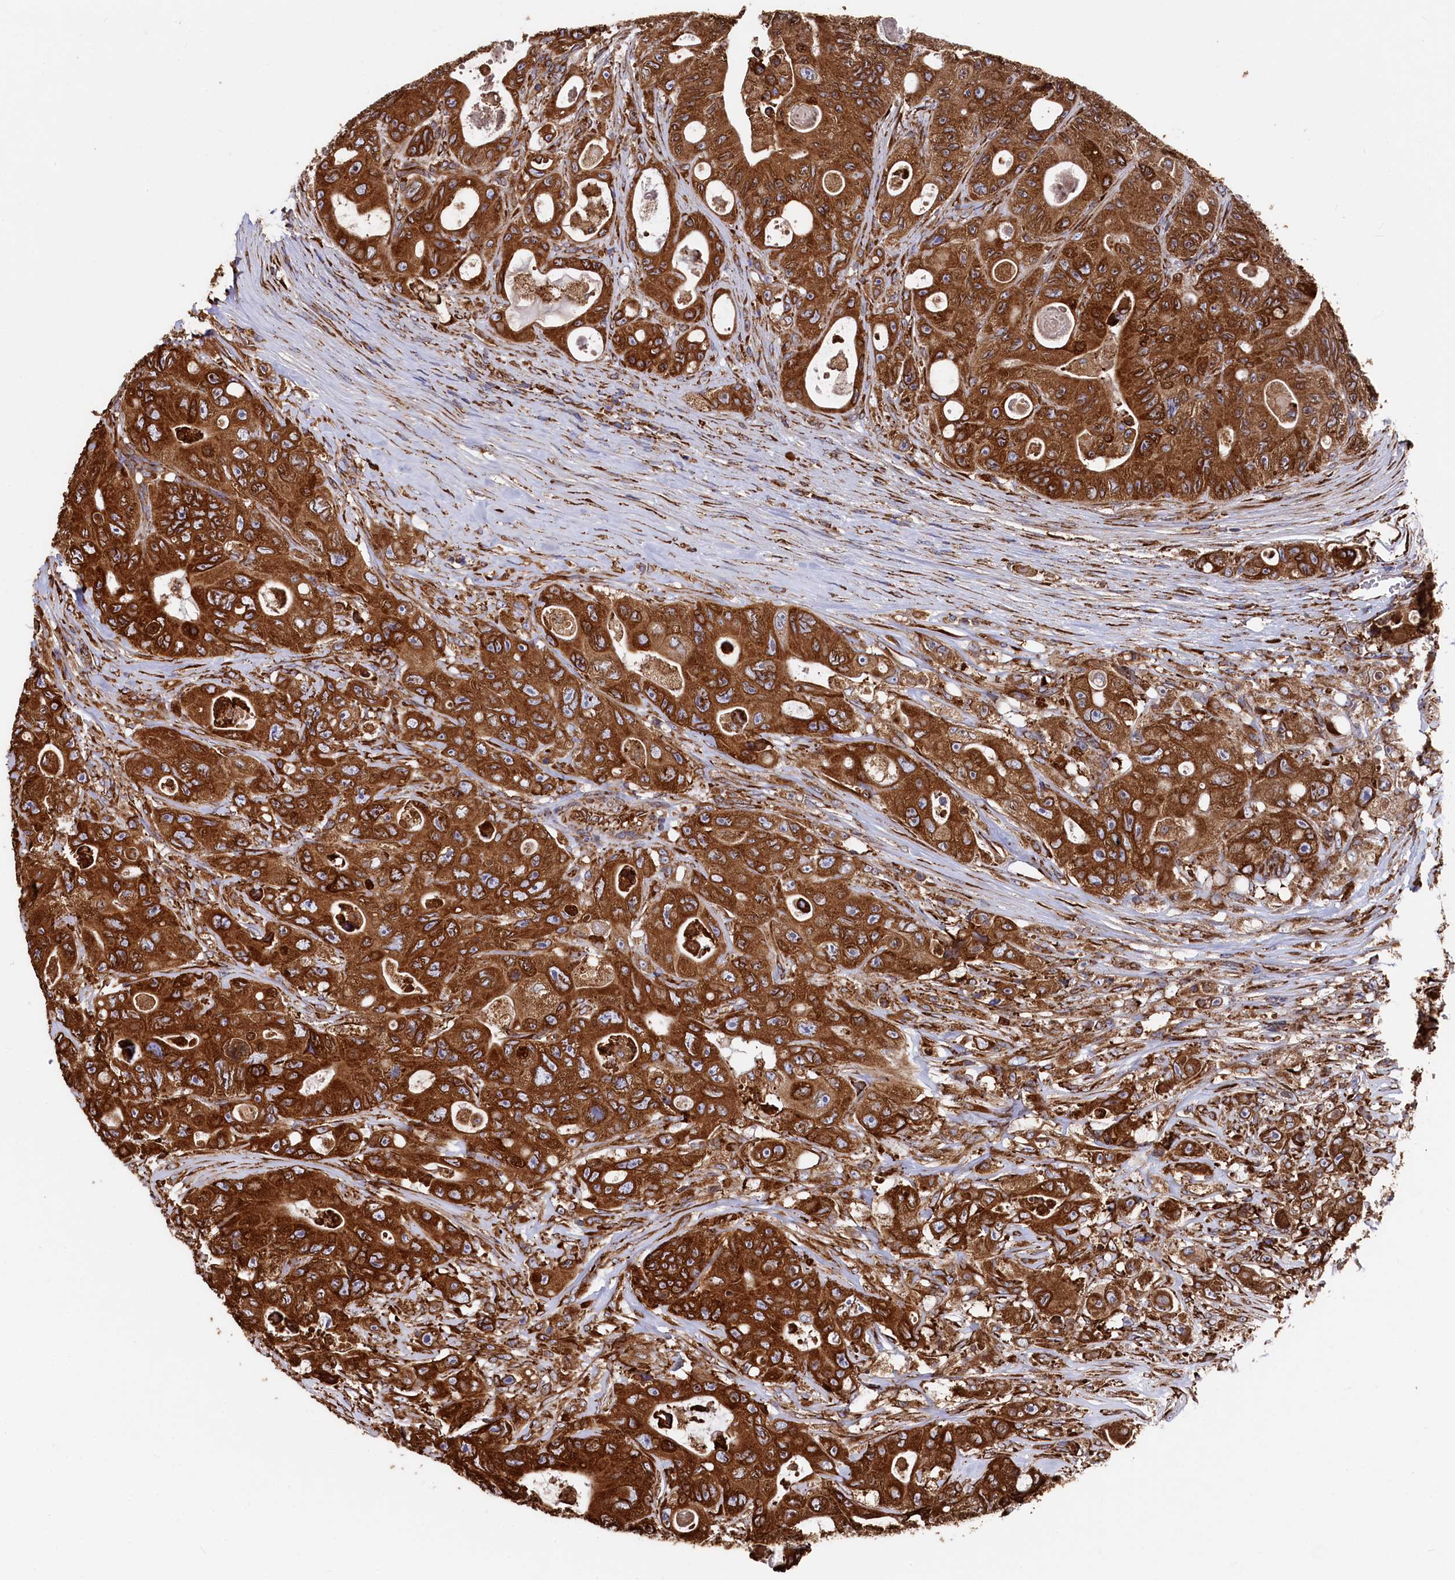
{"staining": {"intensity": "strong", "quantity": ">75%", "location": "cytoplasmic/membranous"}, "tissue": "colorectal cancer", "cell_type": "Tumor cells", "image_type": "cancer", "snomed": [{"axis": "morphology", "description": "Adenocarcinoma, NOS"}, {"axis": "topography", "description": "Colon"}], "caption": "A histopathology image of human colorectal cancer (adenocarcinoma) stained for a protein exhibits strong cytoplasmic/membranous brown staining in tumor cells. Nuclei are stained in blue.", "gene": "NEURL1B", "patient": {"sex": "female", "age": 46}}